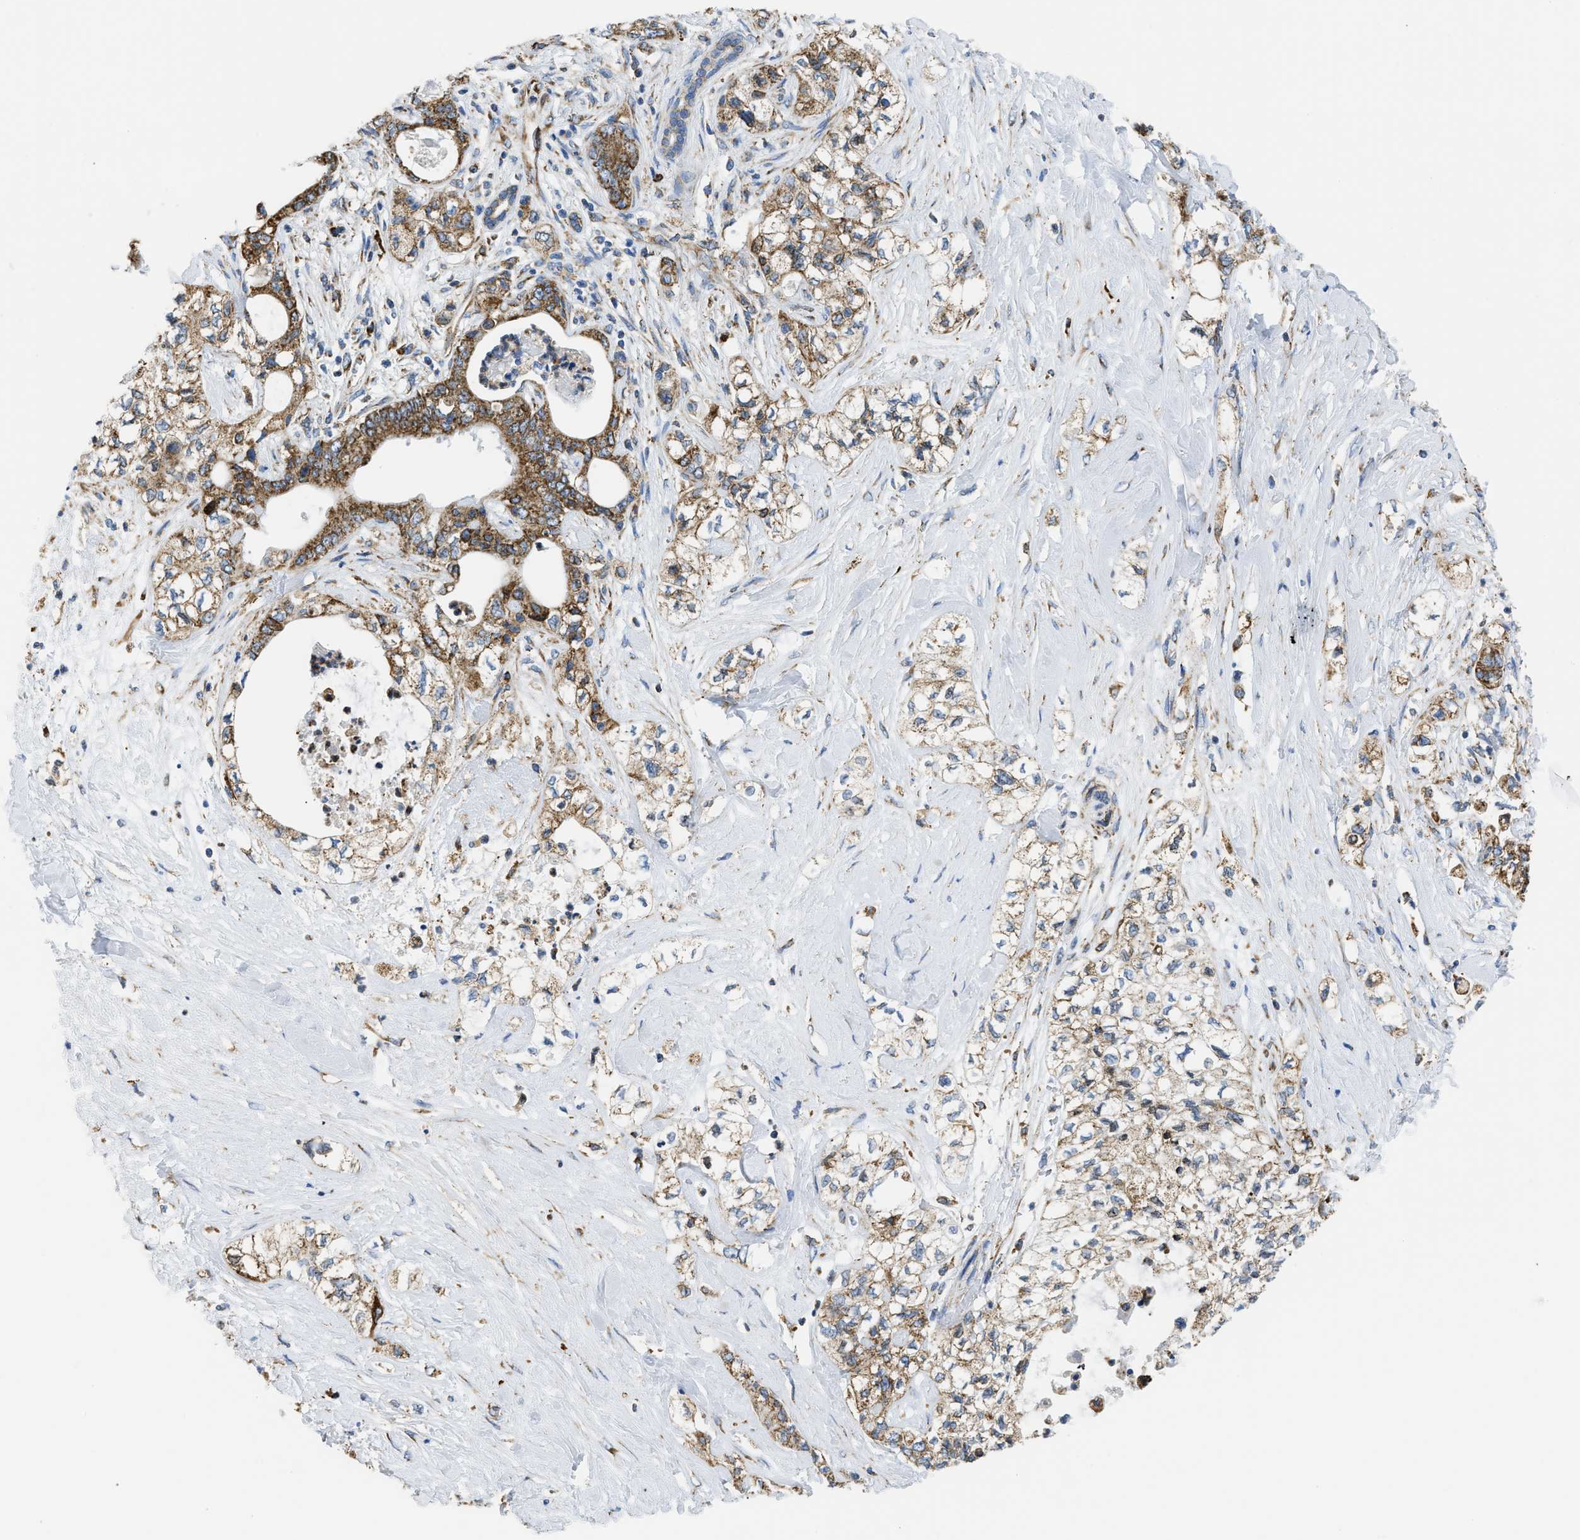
{"staining": {"intensity": "moderate", "quantity": ">75%", "location": "cytoplasmic/membranous"}, "tissue": "pancreatic cancer", "cell_type": "Tumor cells", "image_type": "cancer", "snomed": [{"axis": "morphology", "description": "Adenocarcinoma, NOS"}, {"axis": "topography", "description": "Pancreas"}], "caption": "Immunohistochemical staining of adenocarcinoma (pancreatic) reveals medium levels of moderate cytoplasmic/membranous staining in approximately >75% of tumor cells.", "gene": "CYCS", "patient": {"sex": "male", "age": 70}}